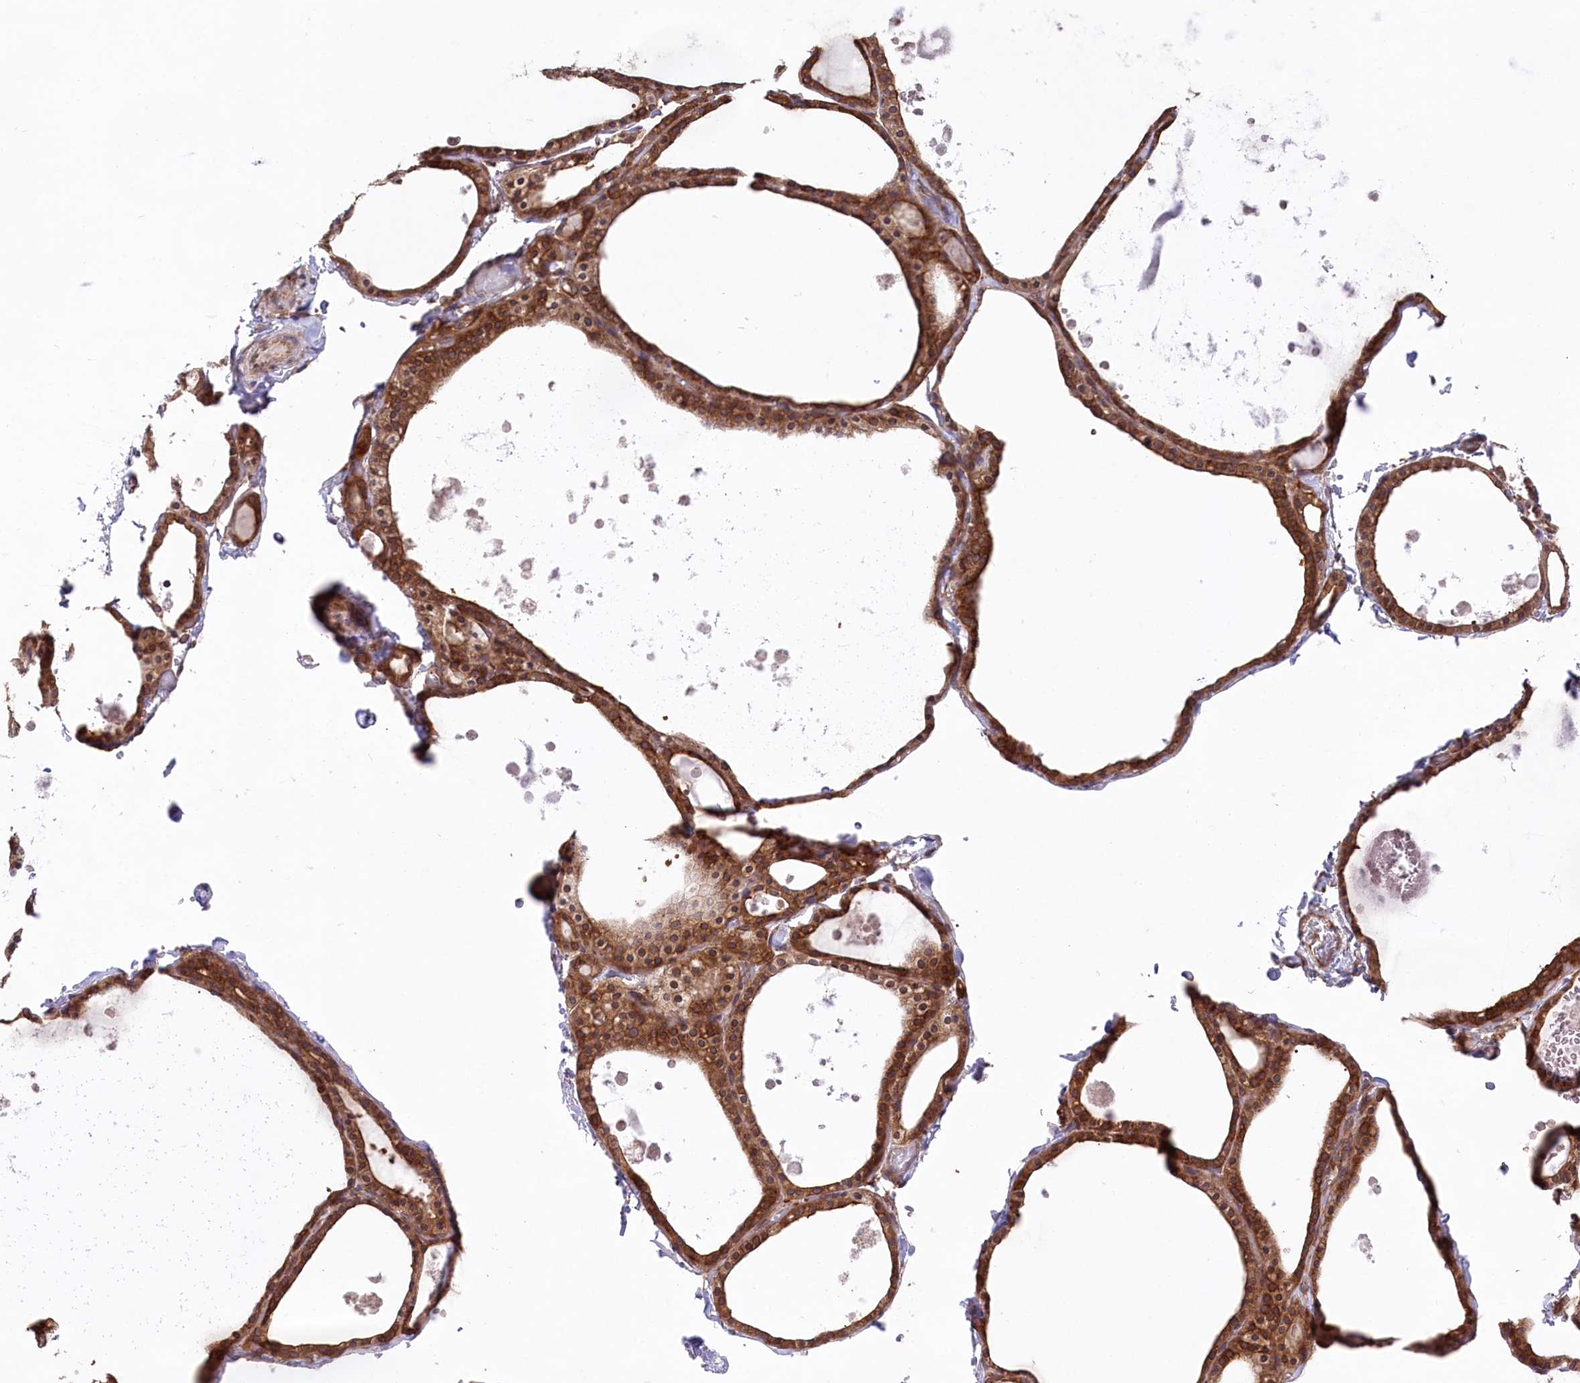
{"staining": {"intensity": "strong", "quantity": ">75%", "location": "cytoplasmic/membranous"}, "tissue": "thyroid gland", "cell_type": "Glandular cells", "image_type": "normal", "snomed": [{"axis": "morphology", "description": "Normal tissue, NOS"}, {"axis": "topography", "description": "Thyroid gland"}], "caption": "An image showing strong cytoplasmic/membranous positivity in approximately >75% of glandular cells in normal thyroid gland, as visualized by brown immunohistochemical staining.", "gene": "PPP1R21", "patient": {"sex": "male", "age": 56}}